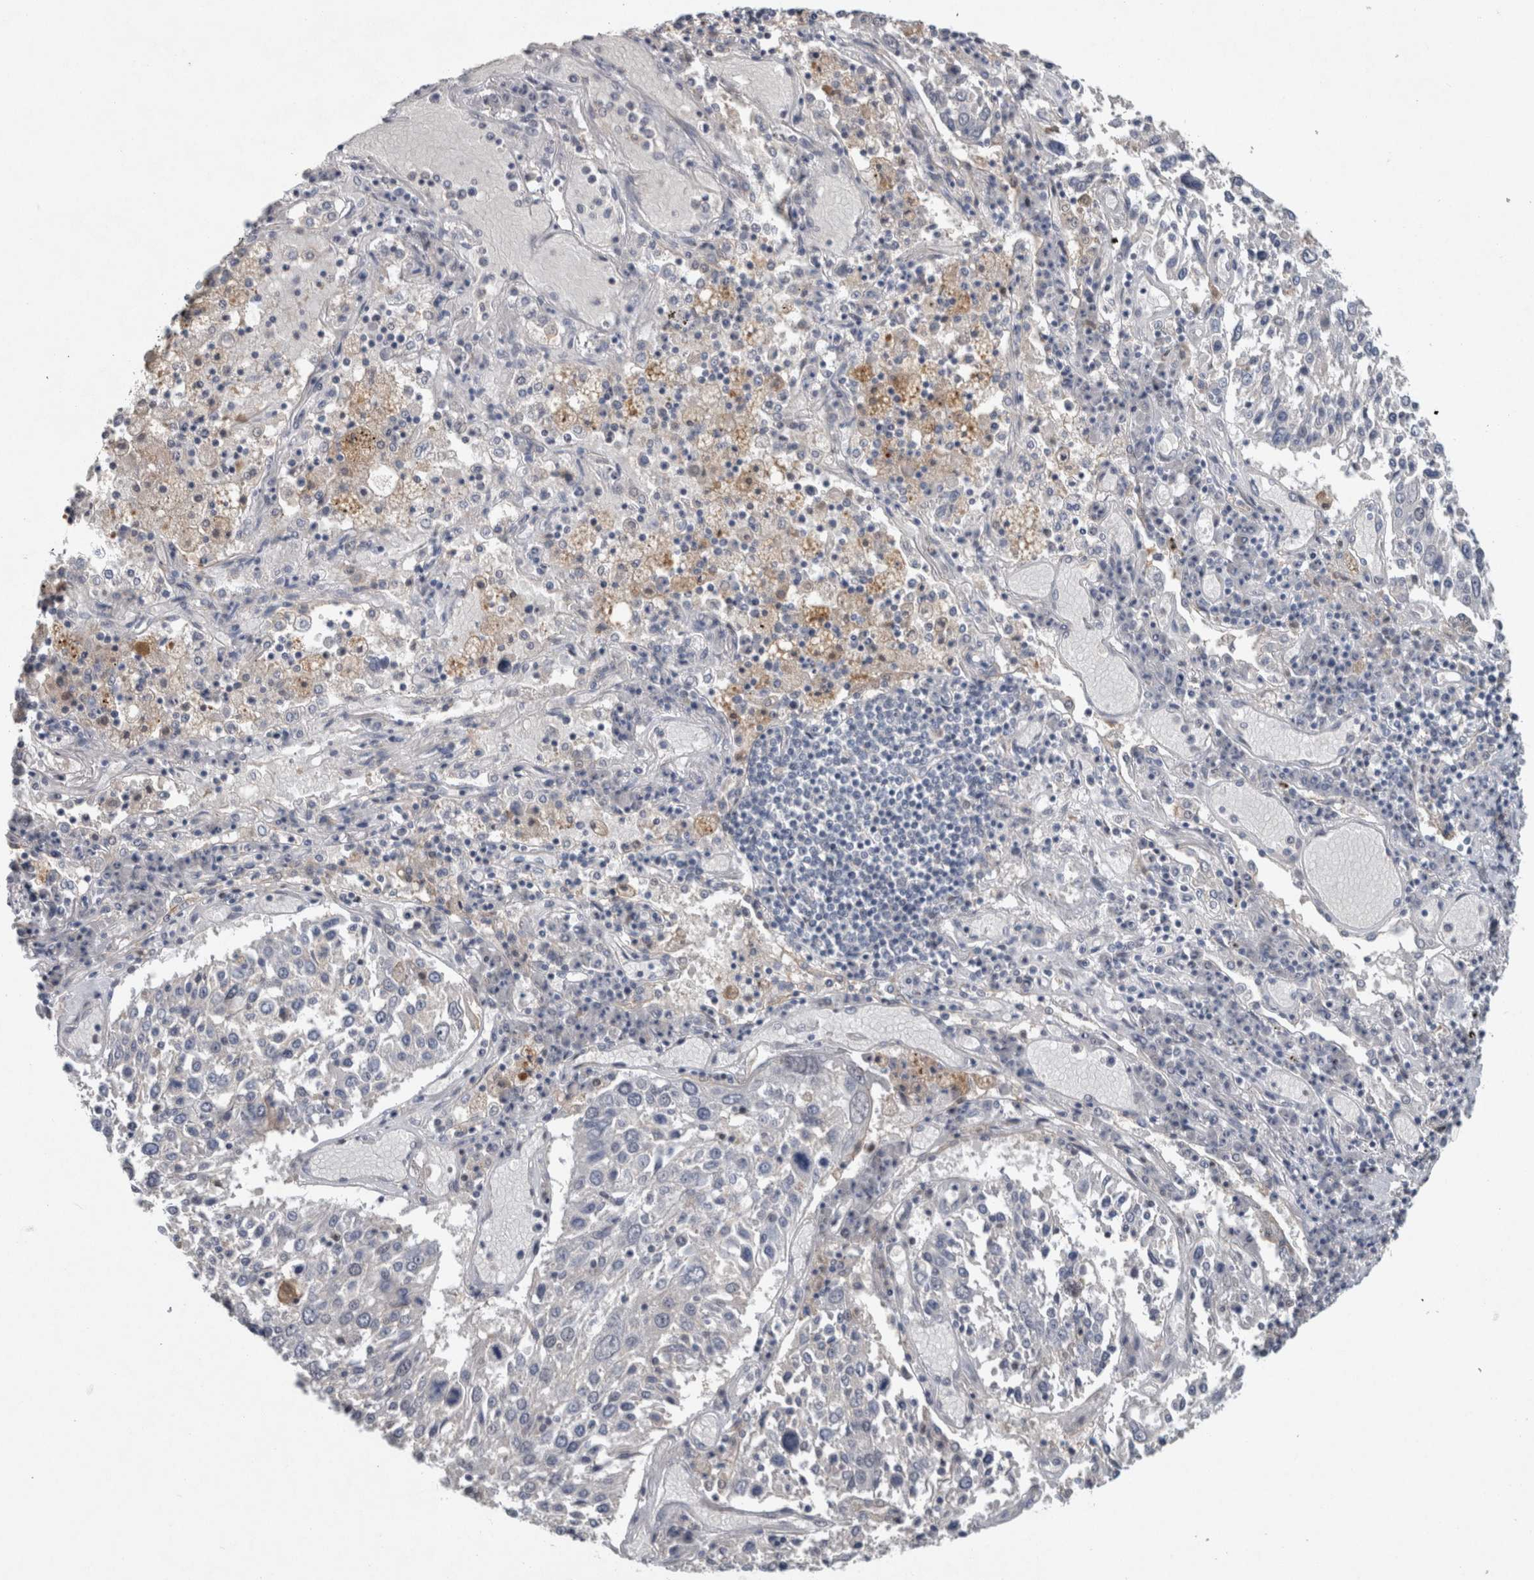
{"staining": {"intensity": "negative", "quantity": "none", "location": "none"}, "tissue": "lung cancer", "cell_type": "Tumor cells", "image_type": "cancer", "snomed": [{"axis": "morphology", "description": "Squamous cell carcinoma, NOS"}, {"axis": "topography", "description": "Lung"}], "caption": "IHC photomicrograph of human squamous cell carcinoma (lung) stained for a protein (brown), which demonstrates no positivity in tumor cells. Nuclei are stained in blue.", "gene": "HEXD", "patient": {"sex": "male", "age": 65}}